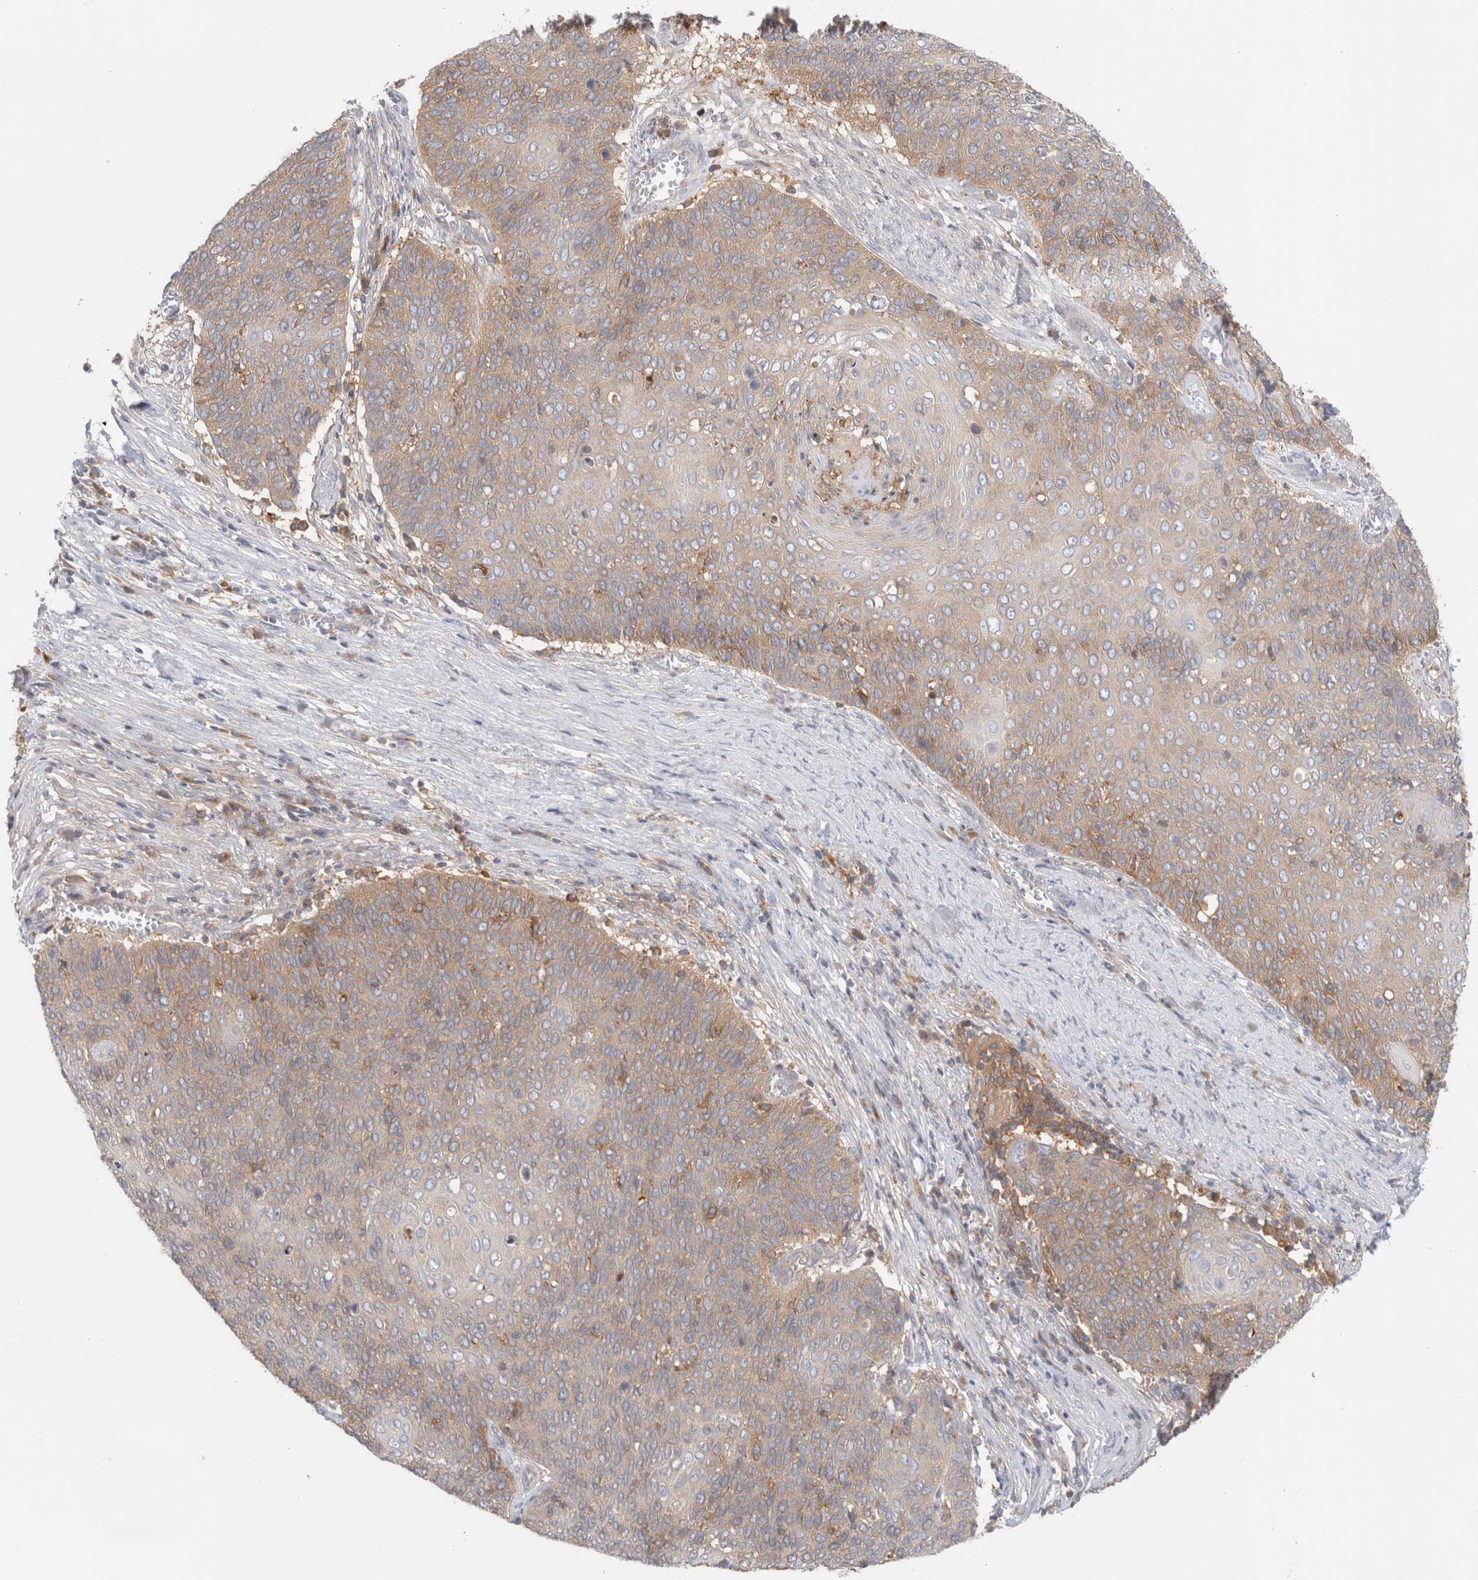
{"staining": {"intensity": "weak", "quantity": "25%-75%", "location": "cytoplasmic/membranous"}, "tissue": "cervical cancer", "cell_type": "Tumor cells", "image_type": "cancer", "snomed": [{"axis": "morphology", "description": "Squamous cell carcinoma, NOS"}, {"axis": "topography", "description": "Cervix"}], "caption": "Immunohistochemical staining of human cervical cancer demonstrates low levels of weak cytoplasmic/membranous protein staining in about 25%-75% of tumor cells.", "gene": "KLHL14", "patient": {"sex": "female", "age": 39}}